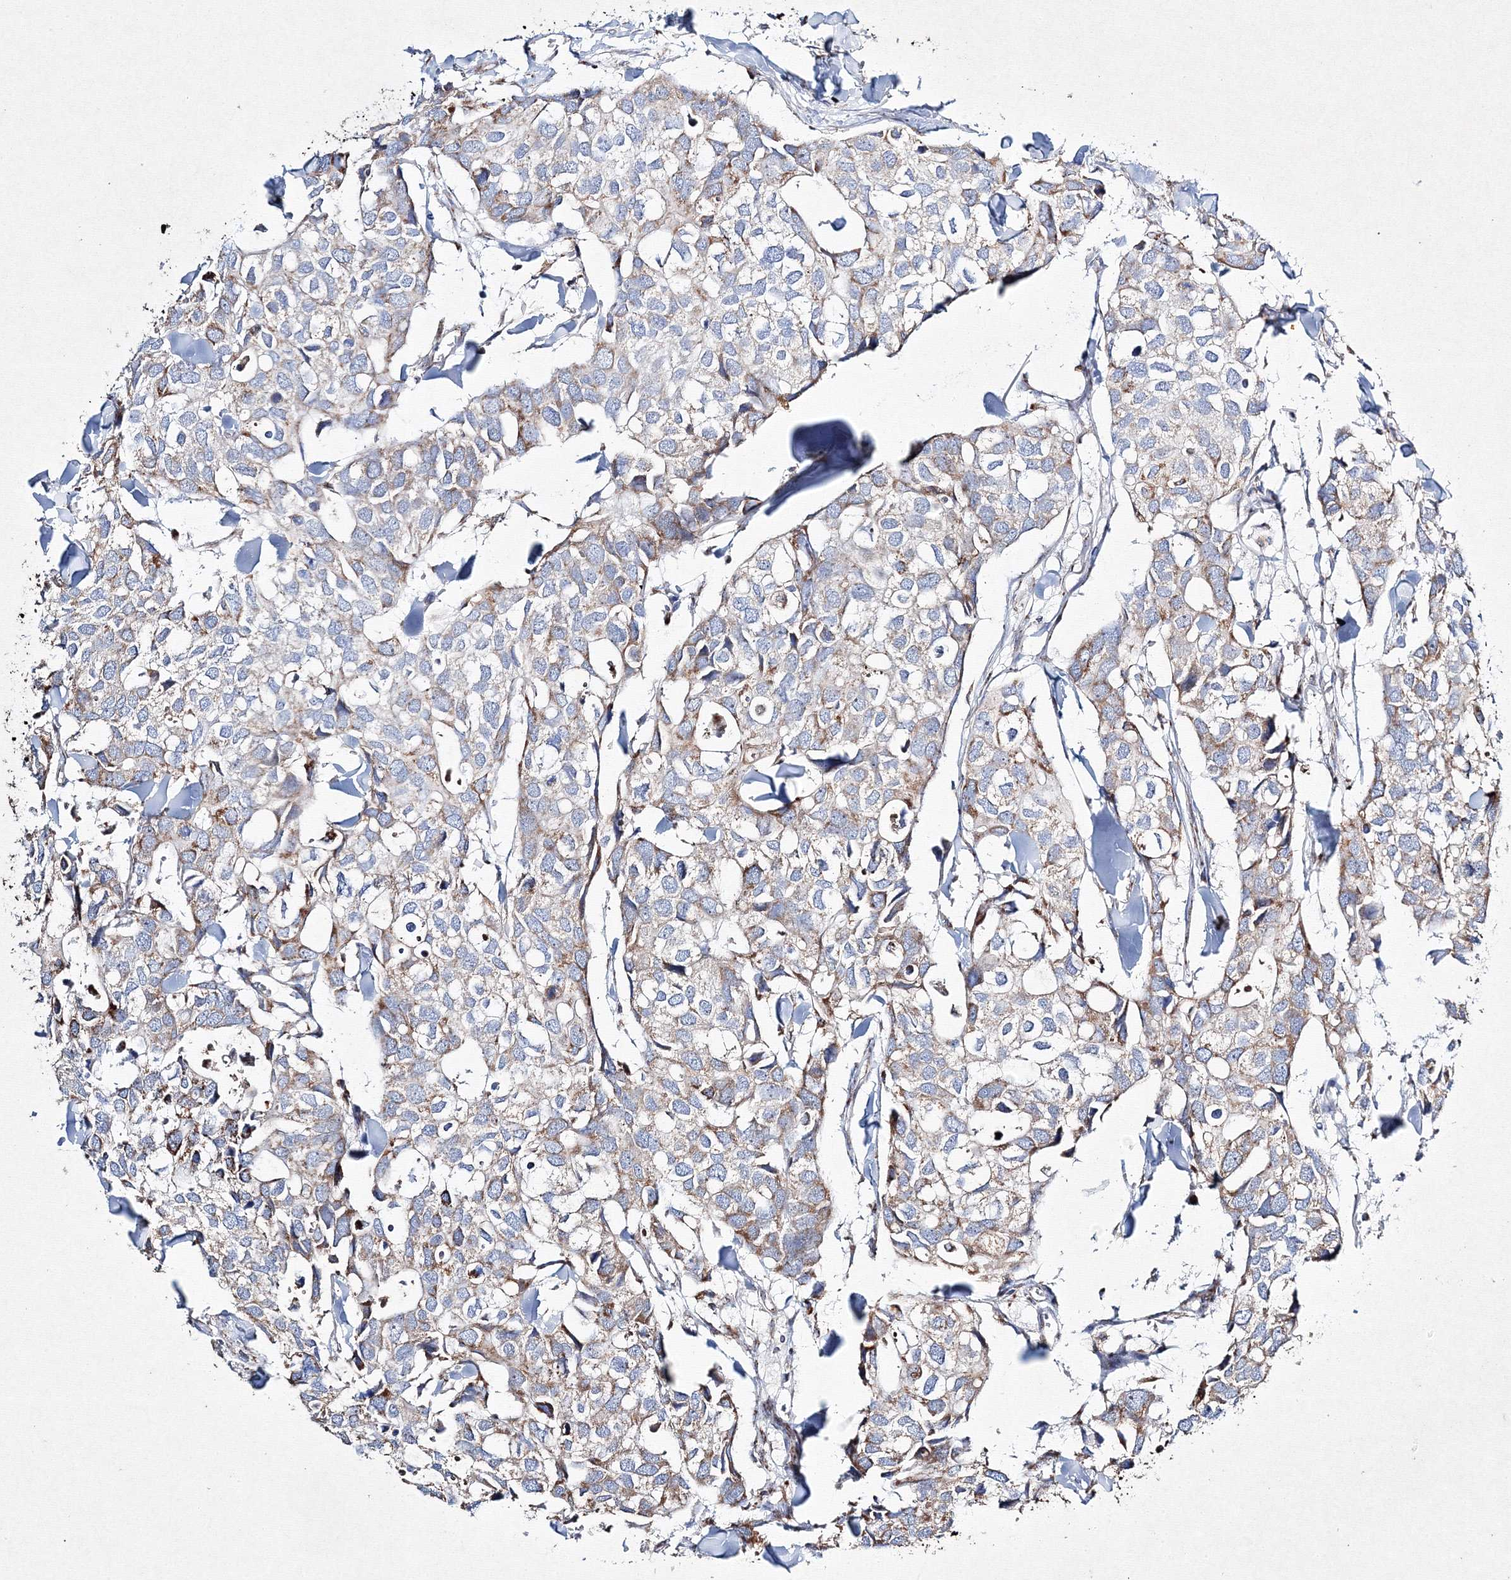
{"staining": {"intensity": "weak", "quantity": "25%-75%", "location": "cytoplasmic/membranous"}, "tissue": "breast cancer", "cell_type": "Tumor cells", "image_type": "cancer", "snomed": [{"axis": "morphology", "description": "Duct carcinoma"}, {"axis": "topography", "description": "Breast"}], "caption": "Immunohistochemistry (DAB) staining of human intraductal carcinoma (breast) shows weak cytoplasmic/membranous protein expression in about 25%-75% of tumor cells.", "gene": "IGSF9", "patient": {"sex": "female", "age": 83}}